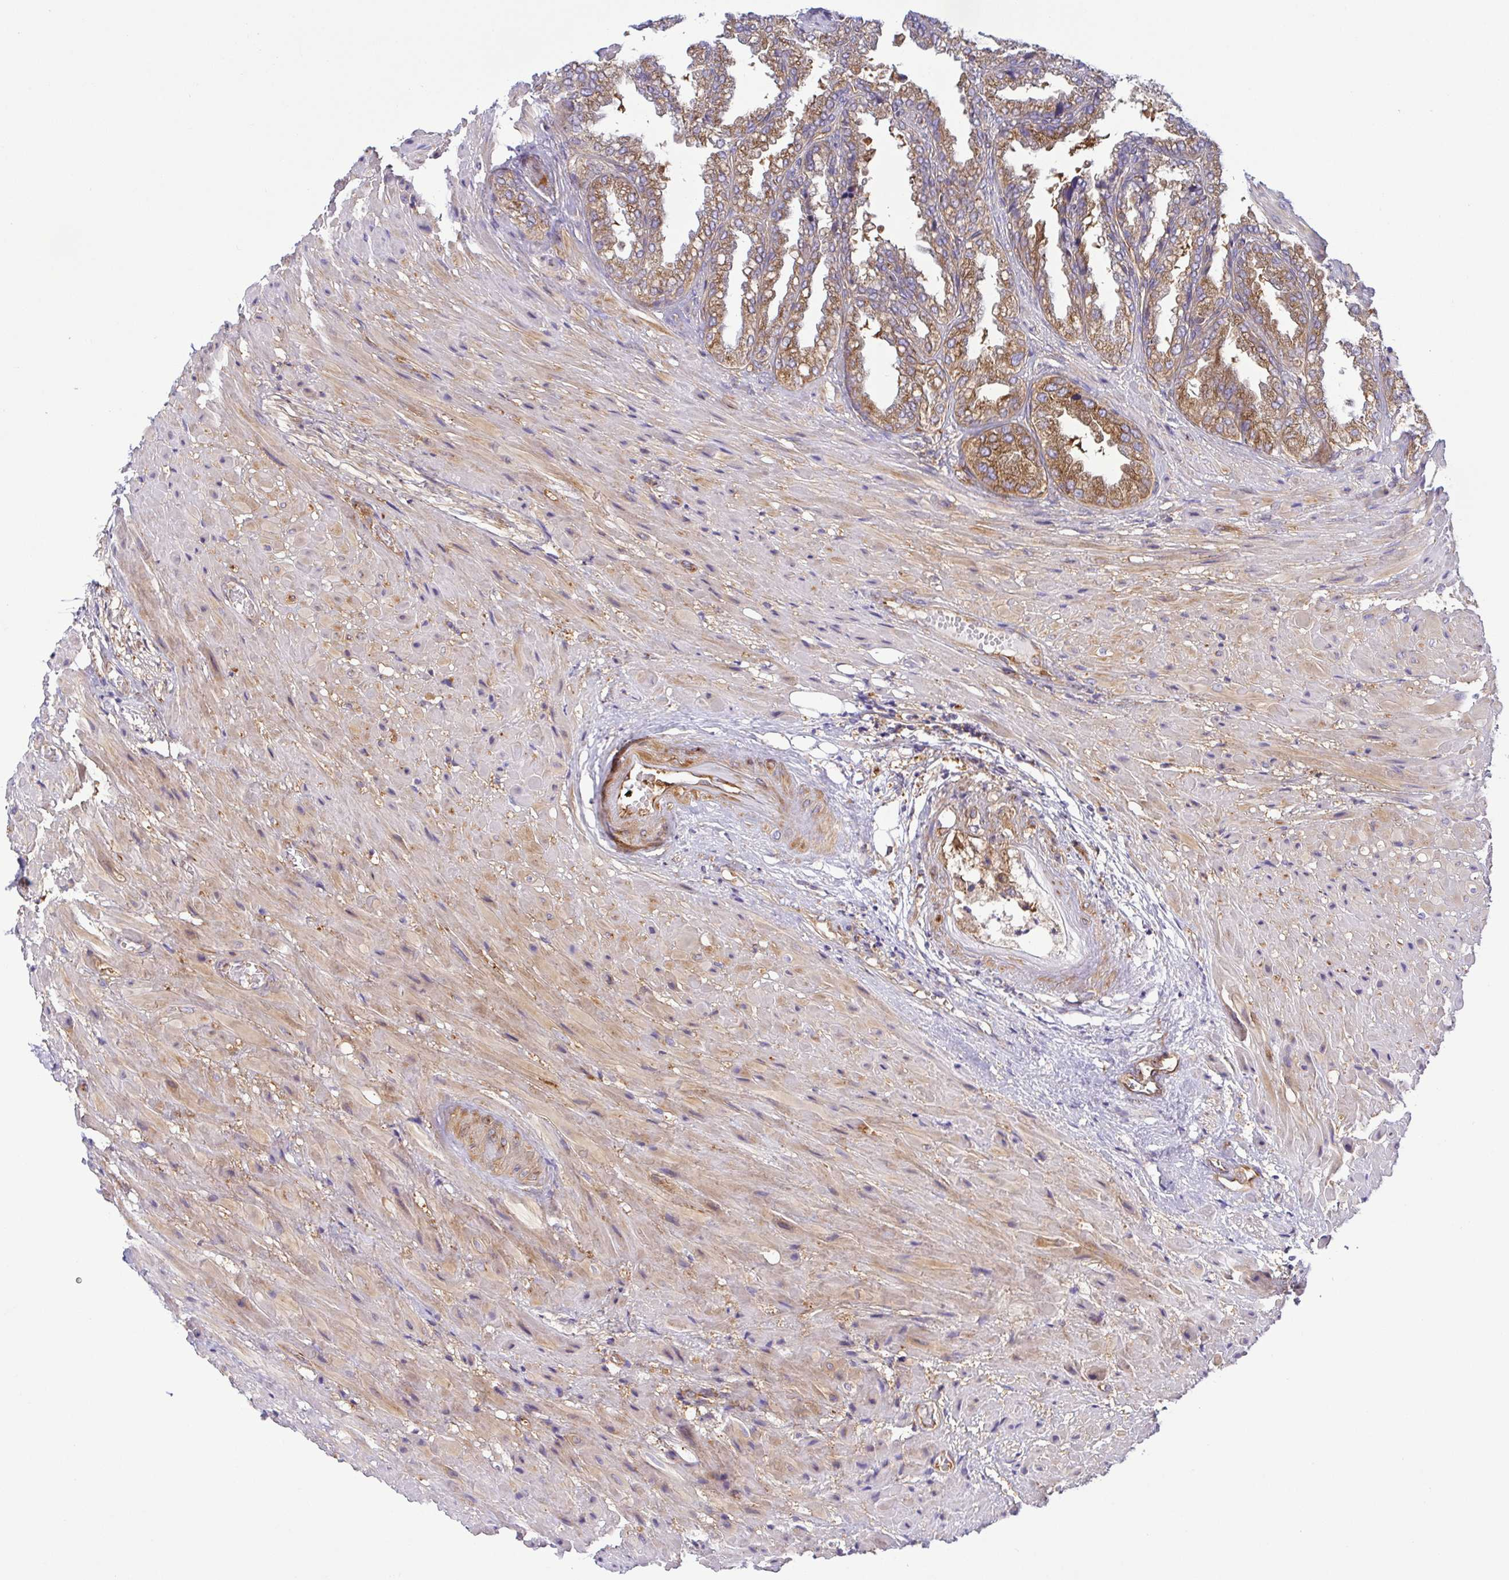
{"staining": {"intensity": "moderate", "quantity": ">75%", "location": "cytoplasmic/membranous"}, "tissue": "seminal vesicle", "cell_type": "Glandular cells", "image_type": "normal", "snomed": [{"axis": "morphology", "description": "Normal tissue, NOS"}, {"axis": "topography", "description": "Seminal veicle"}], "caption": "Immunohistochemical staining of benign human seminal vesicle shows medium levels of moderate cytoplasmic/membranous positivity in about >75% of glandular cells.", "gene": "KIF5B", "patient": {"sex": "male", "age": 55}}